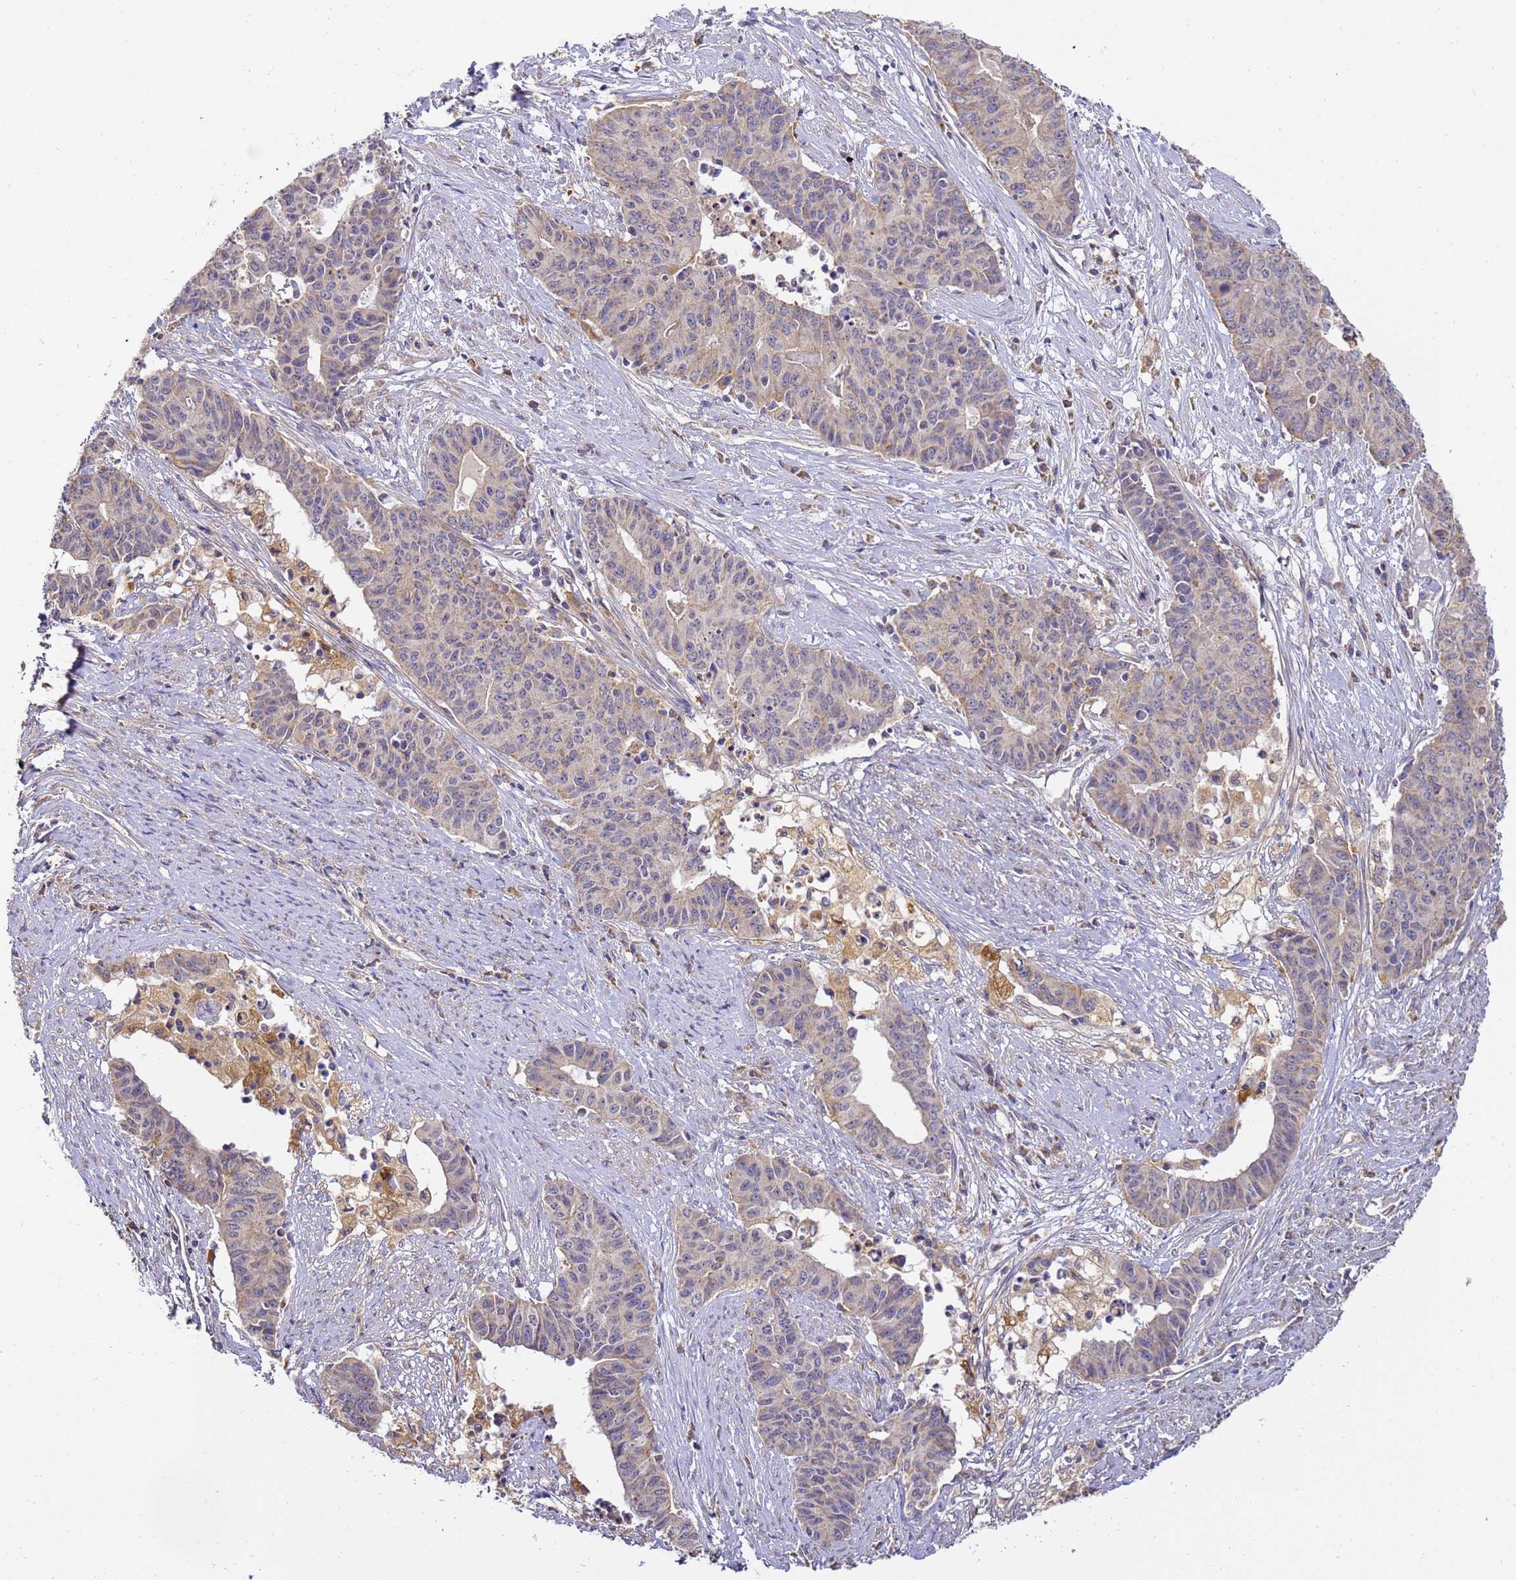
{"staining": {"intensity": "negative", "quantity": "none", "location": "none"}, "tissue": "endometrial cancer", "cell_type": "Tumor cells", "image_type": "cancer", "snomed": [{"axis": "morphology", "description": "Adenocarcinoma, NOS"}, {"axis": "topography", "description": "Endometrium"}], "caption": "Immunohistochemistry (IHC) image of endometrial adenocarcinoma stained for a protein (brown), which reveals no staining in tumor cells.", "gene": "ARL8B", "patient": {"sex": "female", "age": 59}}